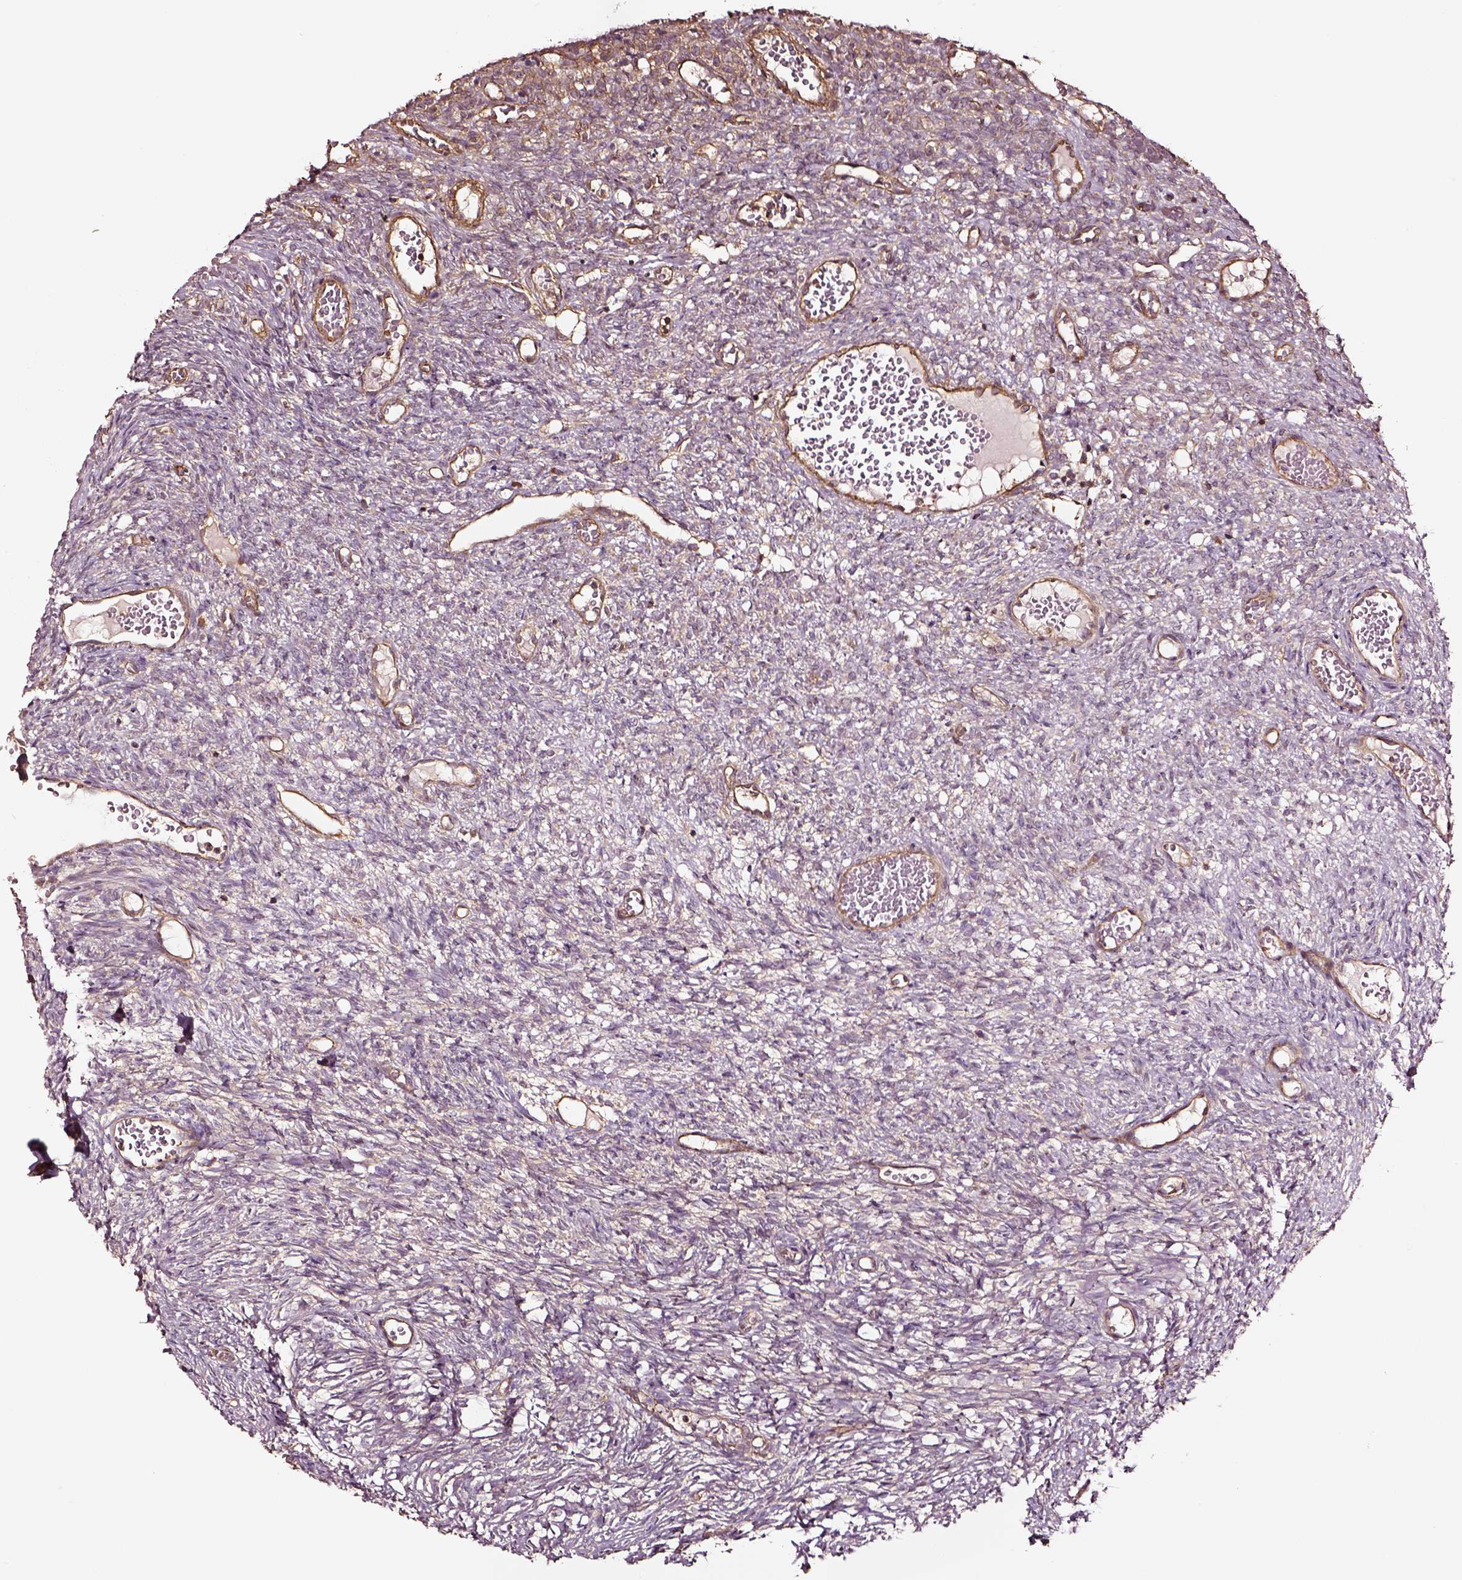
{"staining": {"intensity": "weak", "quantity": ">75%", "location": "cytoplasmic/membranous"}, "tissue": "ovary", "cell_type": "Ovarian stroma cells", "image_type": "normal", "snomed": [{"axis": "morphology", "description": "Normal tissue, NOS"}, {"axis": "topography", "description": "Ovary"}], "caption": "Immunohistochemistry (IHC) image of benign ovary stained for a protein (brown), which reveals low levels of weak cytoplasmic/membranous staining in approximately >75% of ovarian stroma cells.", "gene": "RASSF5", "patient": {"sex": "female", "age": 34}}